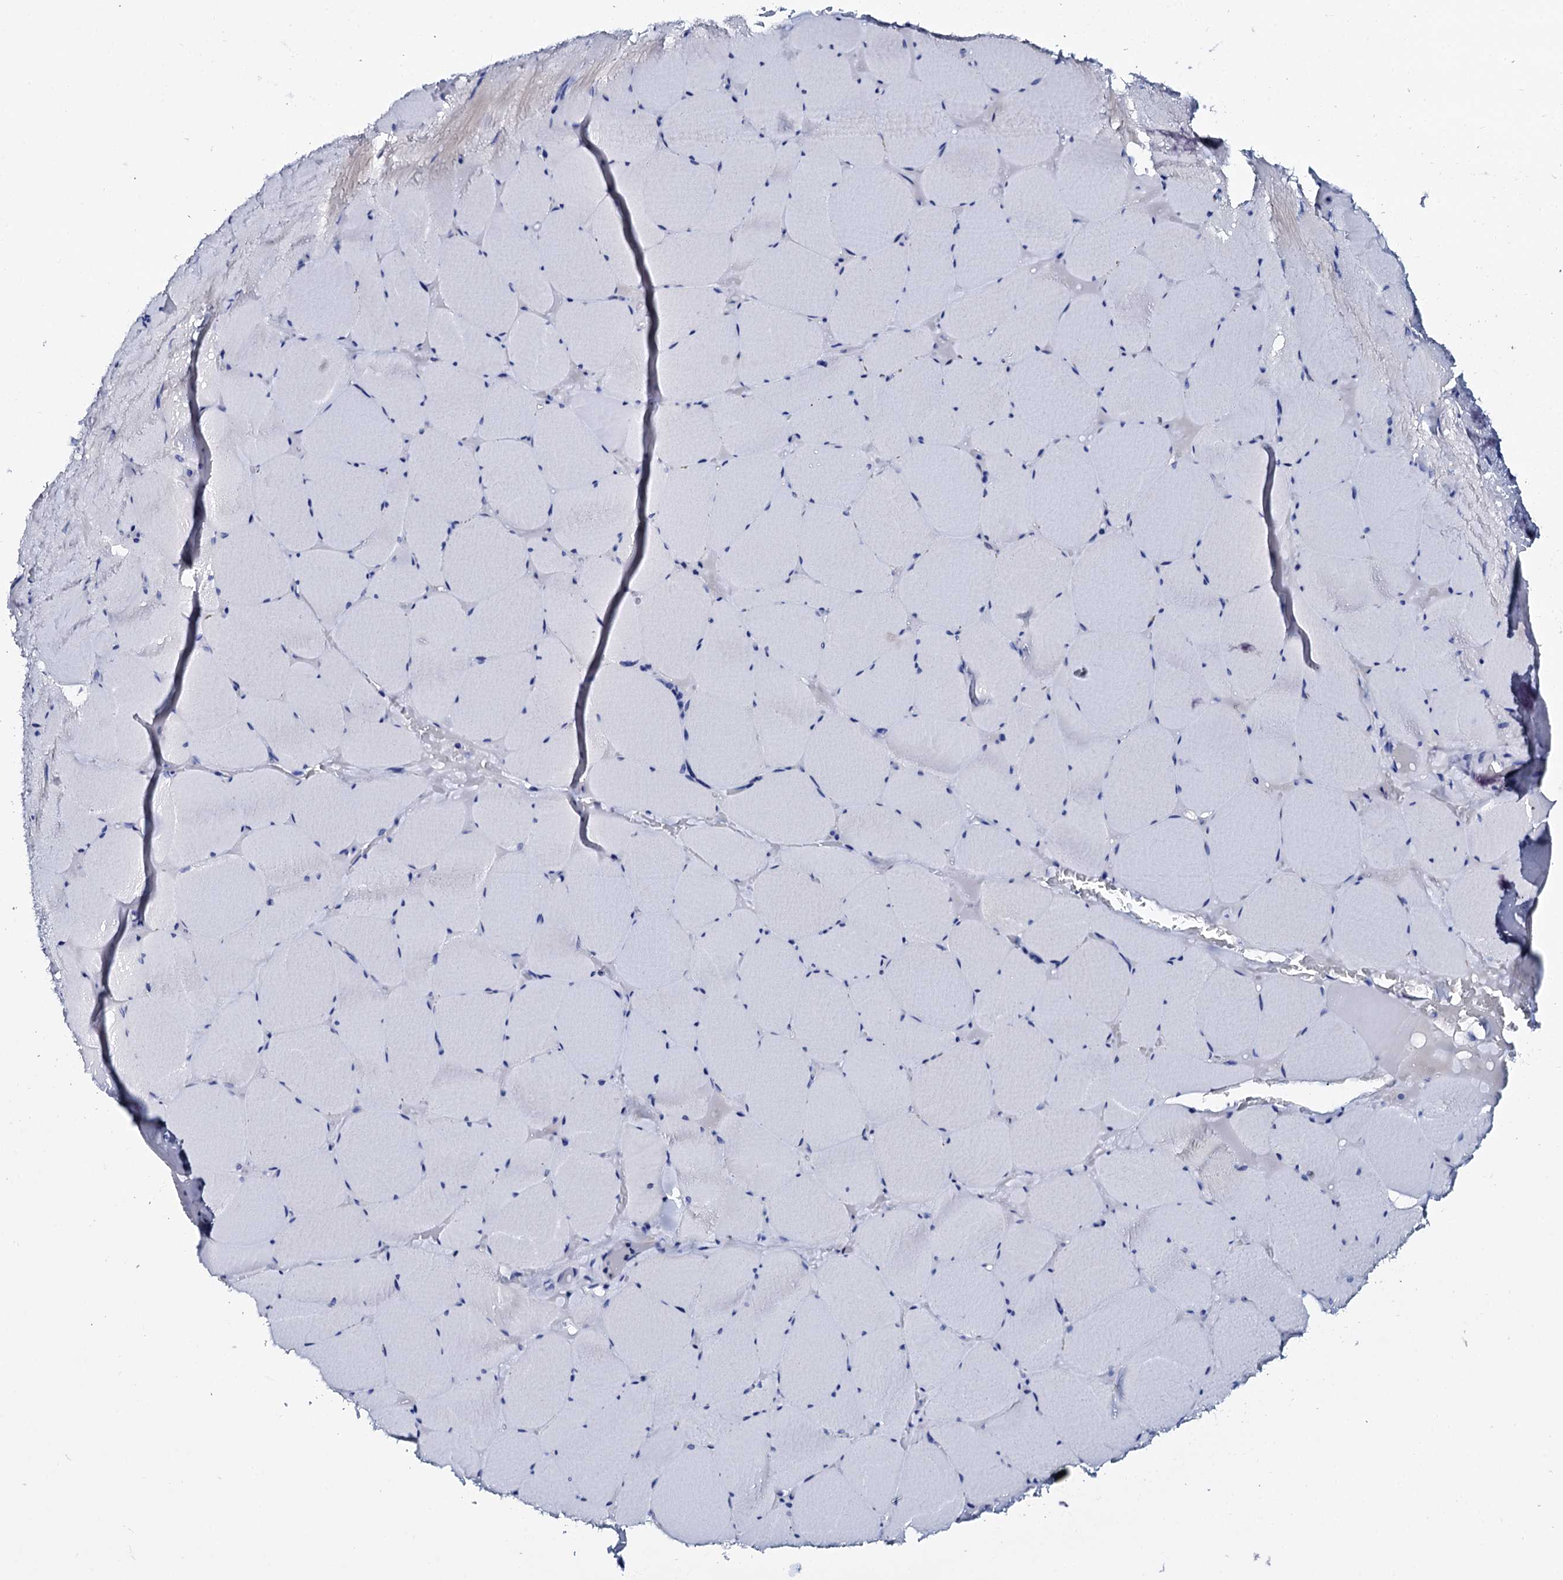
{"staining": {"intensity": "negative", "quantity": "none", "location": "none"}, "tissue": "skeletal muscle", "cell_type": "Myocytes", "image_type": "normal", "snomed": [{"axis": "morphology", "description": "Normal tissue, NOS"}, {"axis": "topography", "description": "Skeletal muscle"}, {"axis": "topography", "description": "Head-Neck"}], "caption": "Human skeletal muscle stained for a protein using immunohistochemistry (IHC) reveals no positivity in myocytes.", "gene": "SPATA19", "patient": {"sex": "male", "age": 66}}